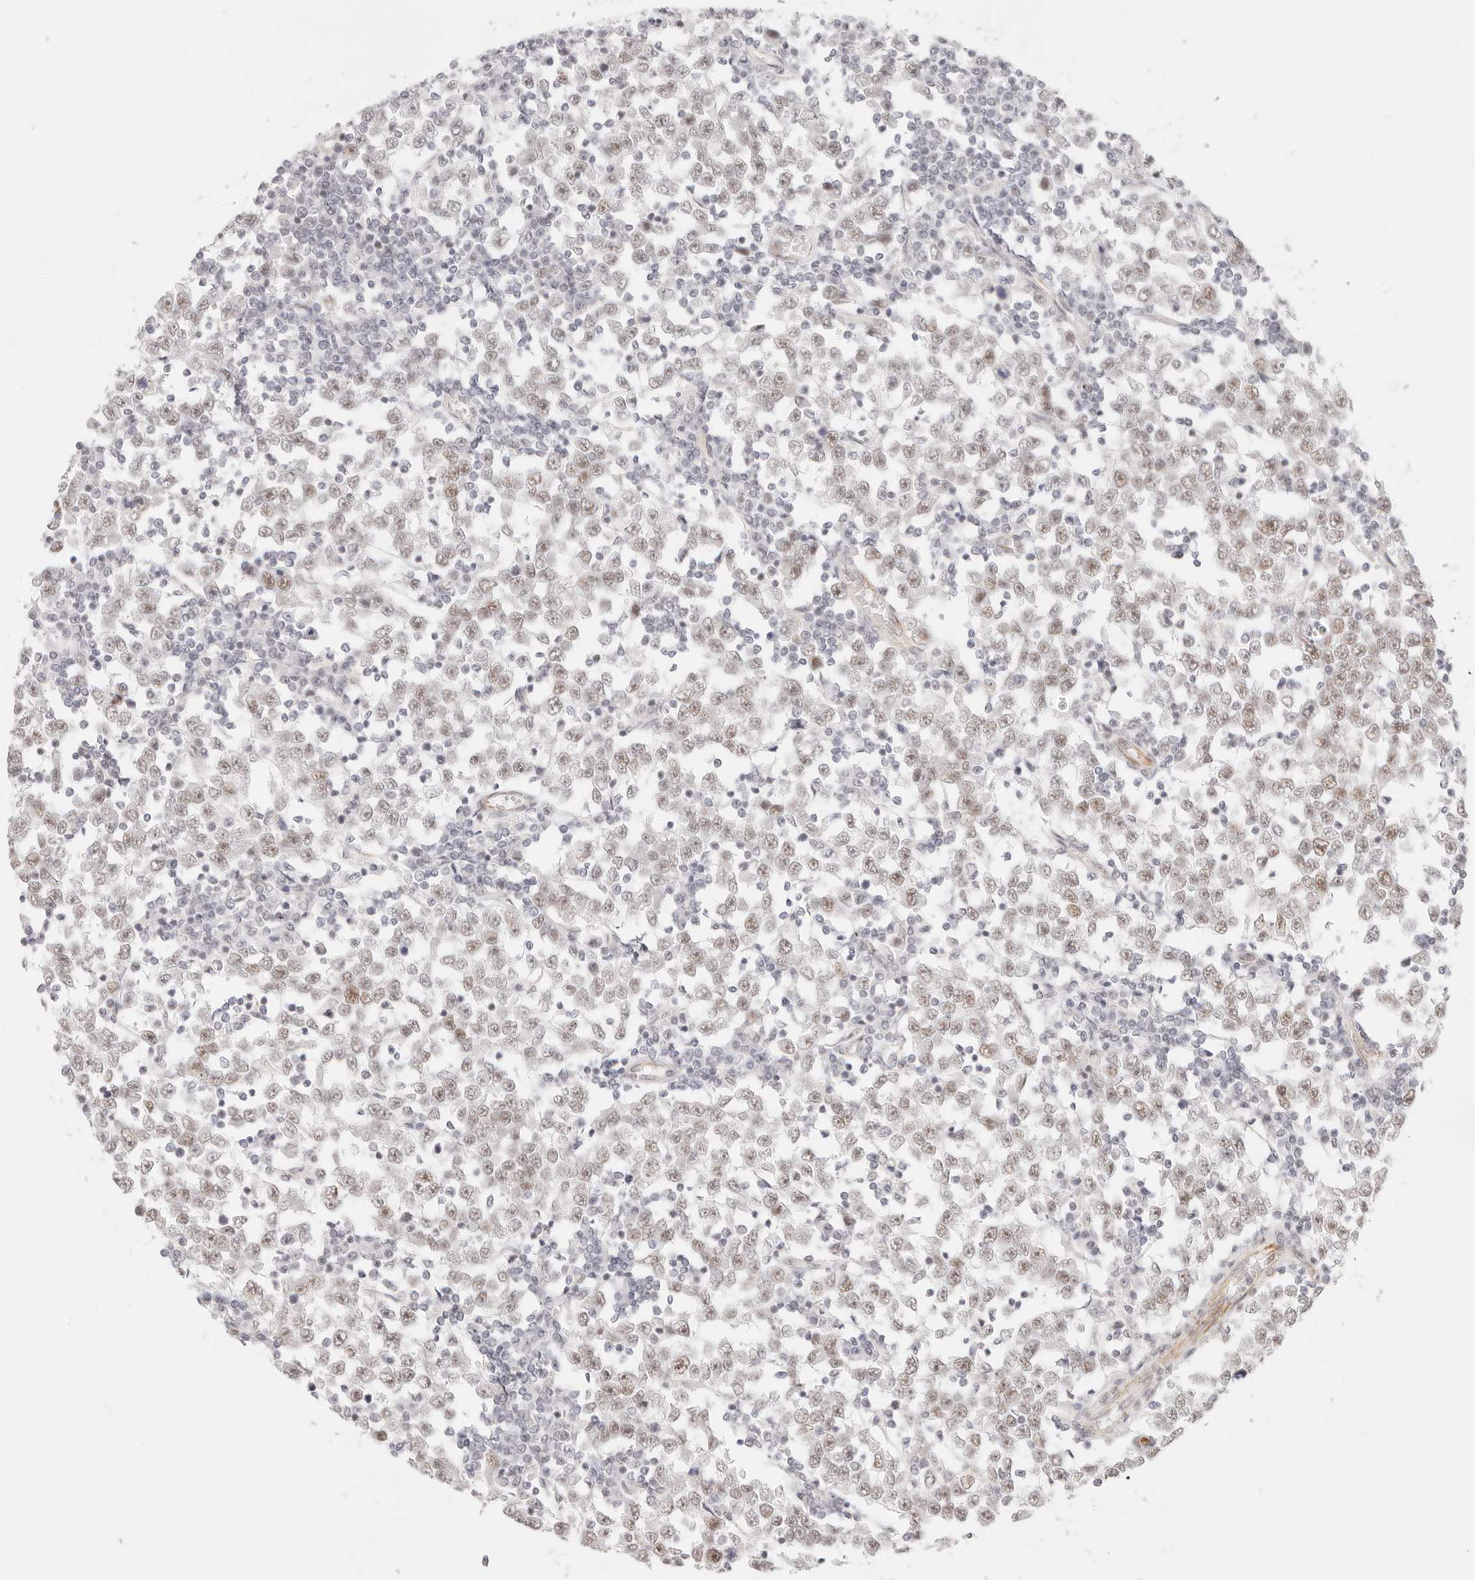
{"staining": {"intensity": "moderate", "quantity": "25%-75%", "location": "nuclear"}, "tissue": "testis cancer", "cell_type": "Tumor cells", "image_type": "cancer", "snomed": [{"axis": "morphology", "description": "Seminoma, NOS"}, {"axis": "topography", "description": "Testis"}], "caption": "Immunohistochemistry staining of seminoma (testis), which reveals medium levels of moderate nuclear staining in about 25%-75% of tumor cells indicating moderate nuclear protein expression. The staining was performed using DAB (brown) for protein detection and nuclei were counterstained in hematoxylin (blue).", "gene": "ZC3H11A", "patient": {"sex": "male", "age": 65}}